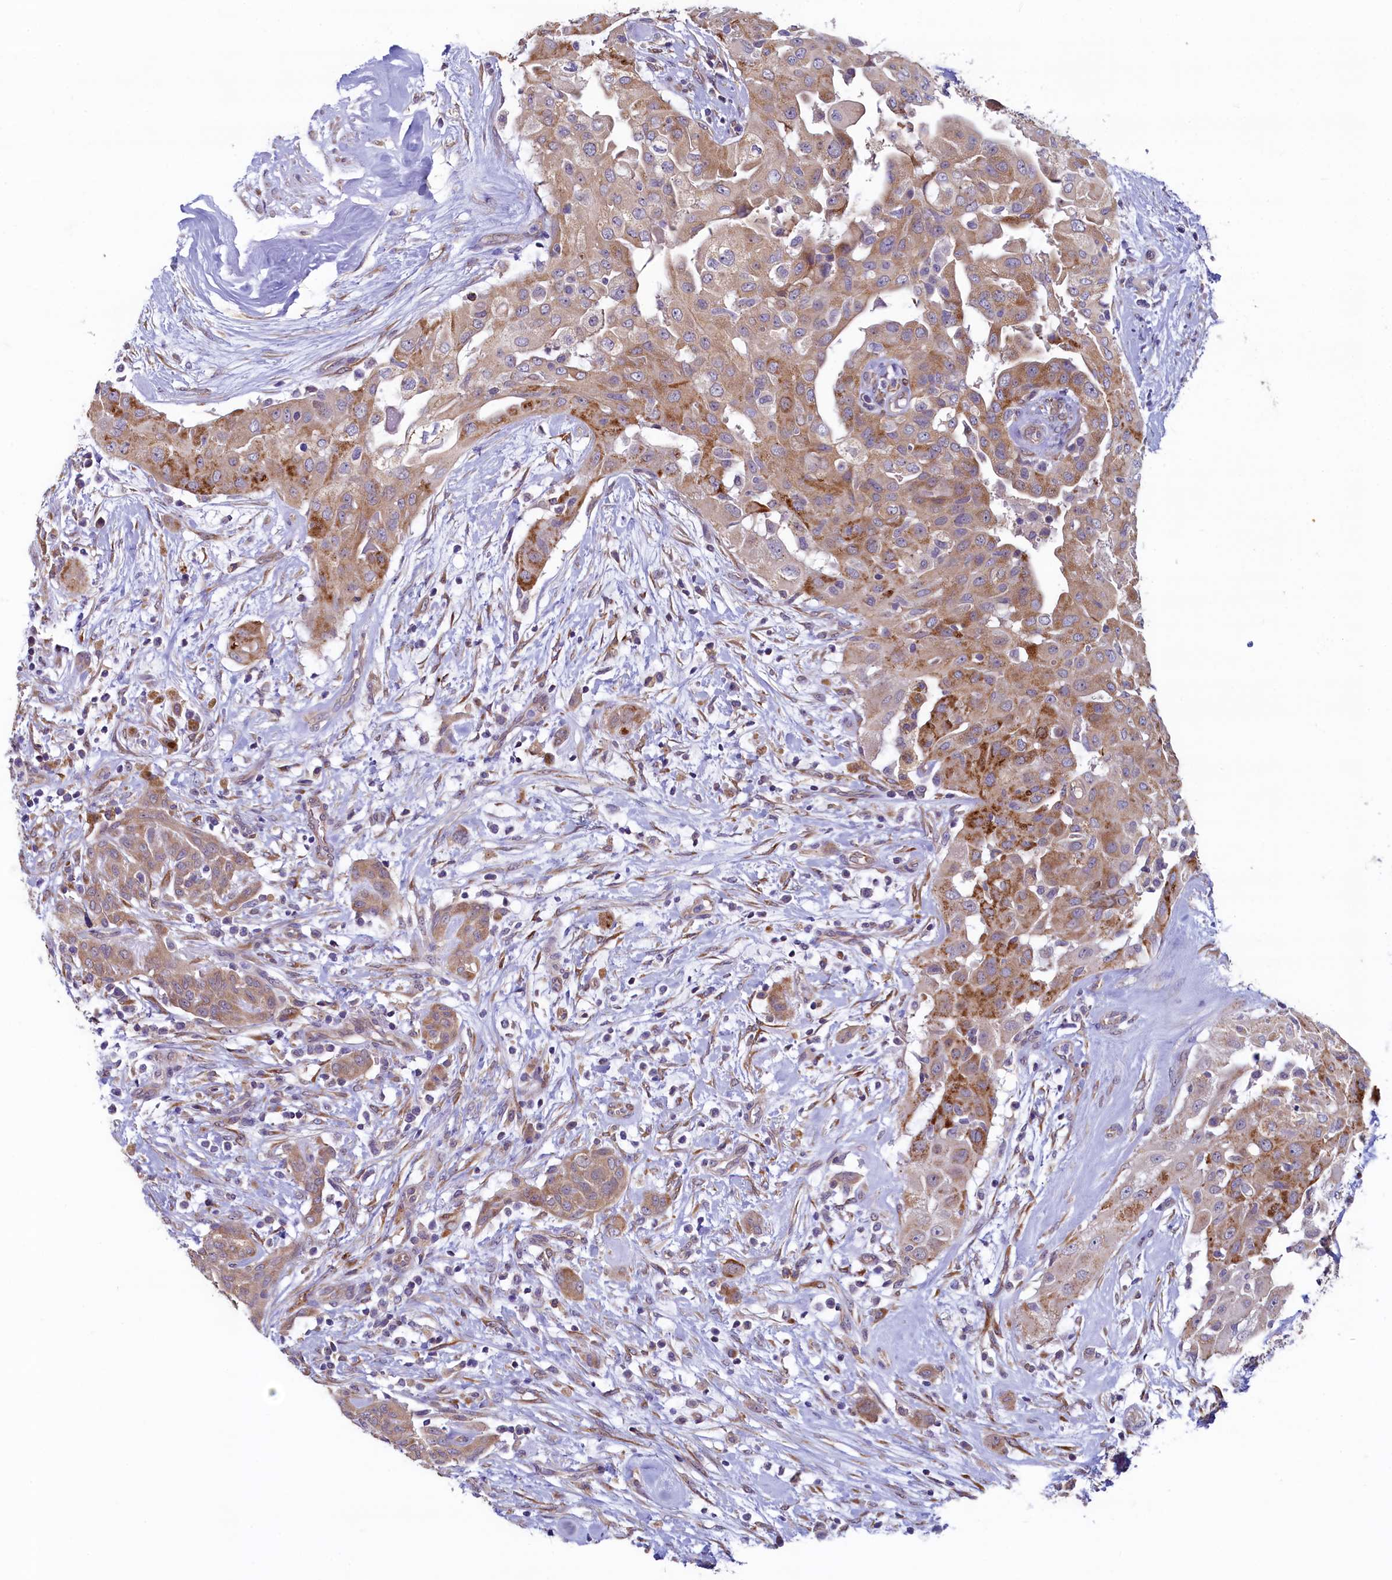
{"staining": {"intensity": "moderate", "quantity": ">75%", "location": "cytoplasmic/membranous"}, "tissue": "thyroid cancer", "cell_type": "Tumor cells", "image_type": "cancer", "snomed": [{"axis": "morphology", "description": "Papillary adenocarcinoma, NOS"}, {"axis": "topography", "description": "Thyroid gland"}], "caption": "The micrograph exhibits a brown stain indicating the presence of a protein in the cytoplasmic/membranous of tumor cells in papillary adenocarcinoma (thyroid). The protein is stained brown, and the nuclei are stained in blue (DAB IHC with brightfield microscopy, high magnification).", "gene": "SPATA2L", "patient": {"sex": "female", "age": 59}}